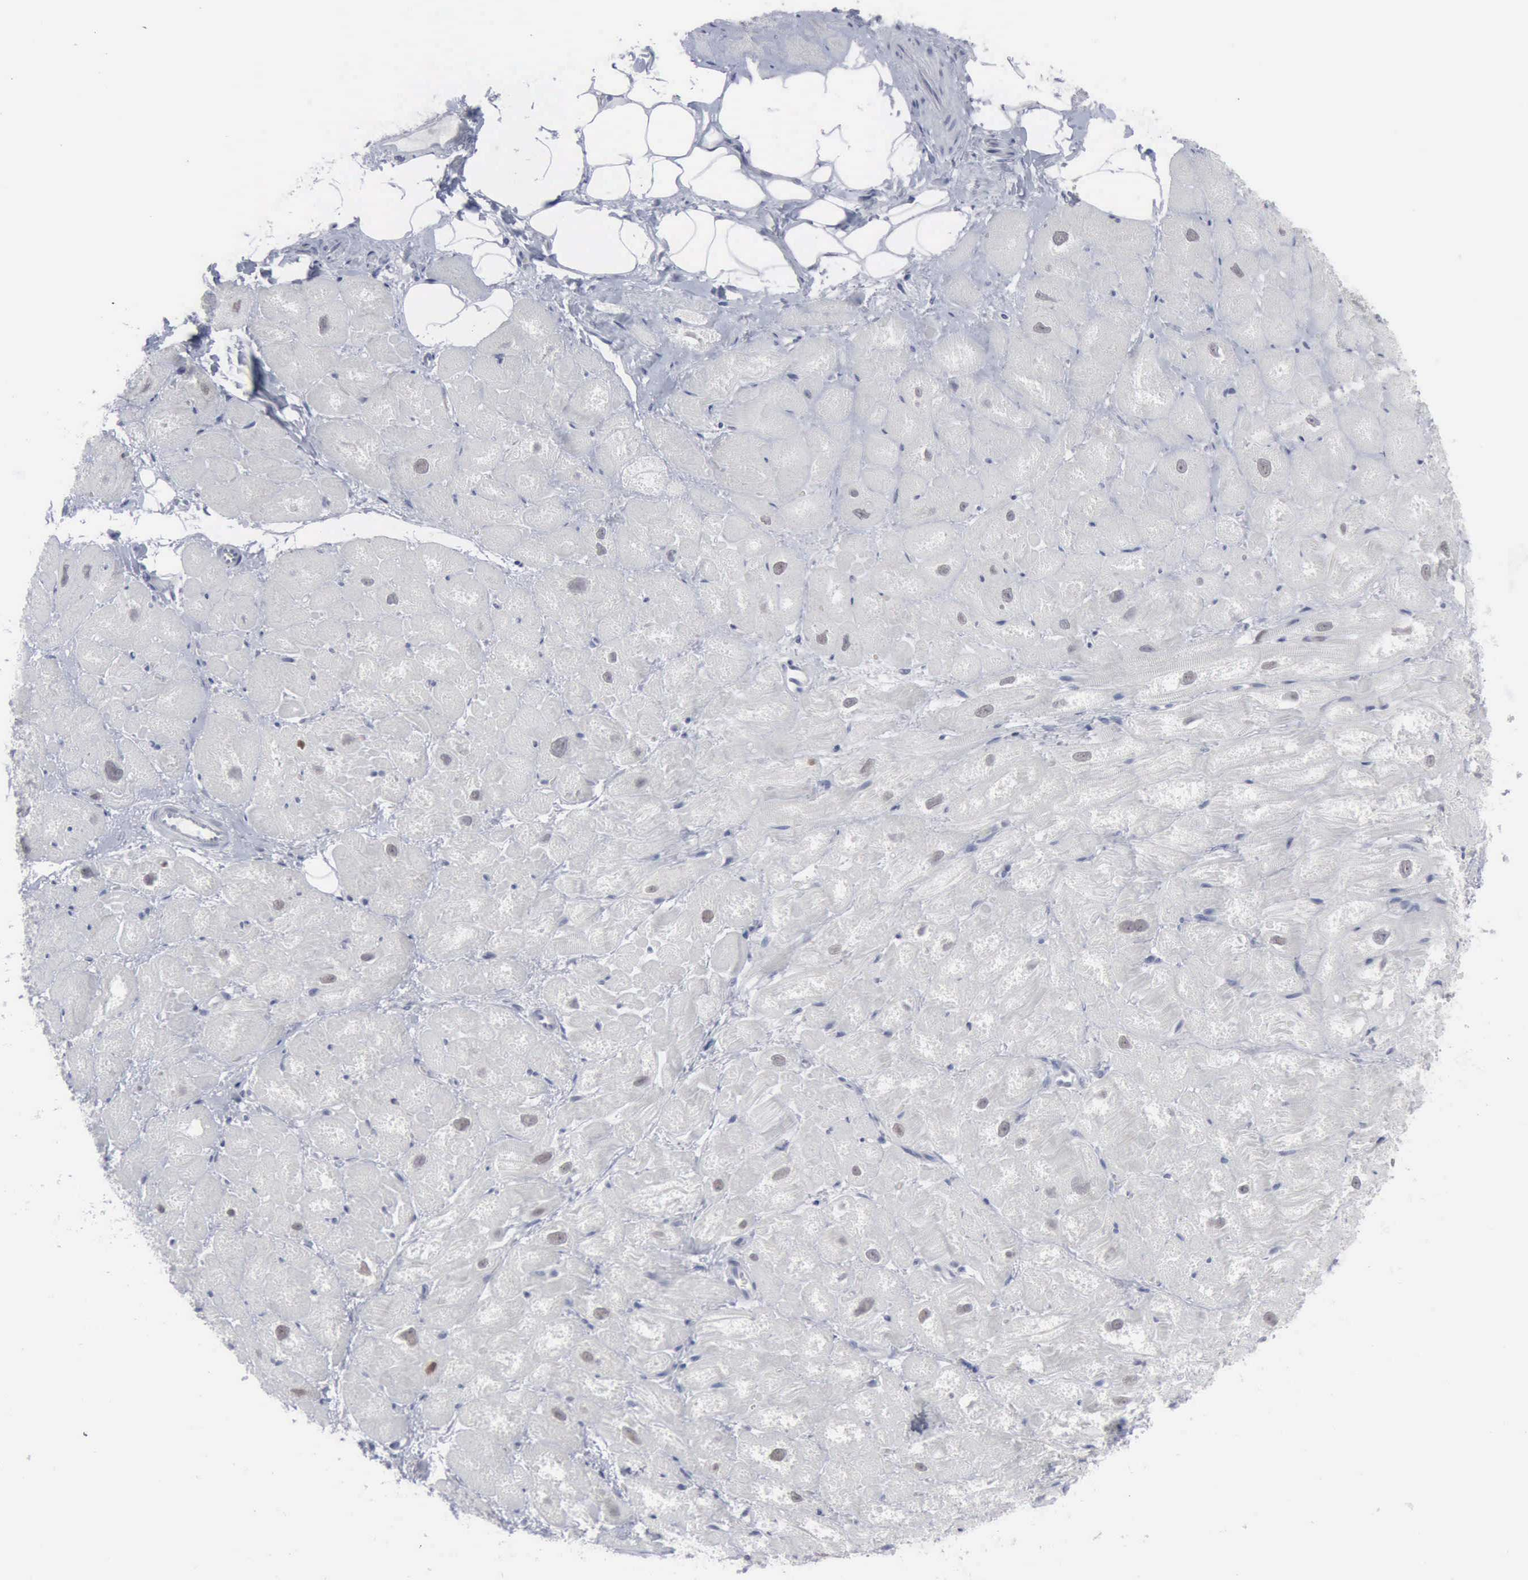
{"staining": {"intensity": "negative", "quantity": "none", "location": "none"}, "tissue": "heart muscle", "cell_type": "Cardiomyocytes", "image_type": "normal", "snomed": [{"axis": "morphology", "description": "Normal tissue, NOS"}, {"axis": "topography", "description": "Heart"}], "caption": "The IHC histopathology image has no significant positivity in cardiomyocytes of heart muscle.", "gene": "MCM5", "patient": {"sex": "male", "age": 49}}